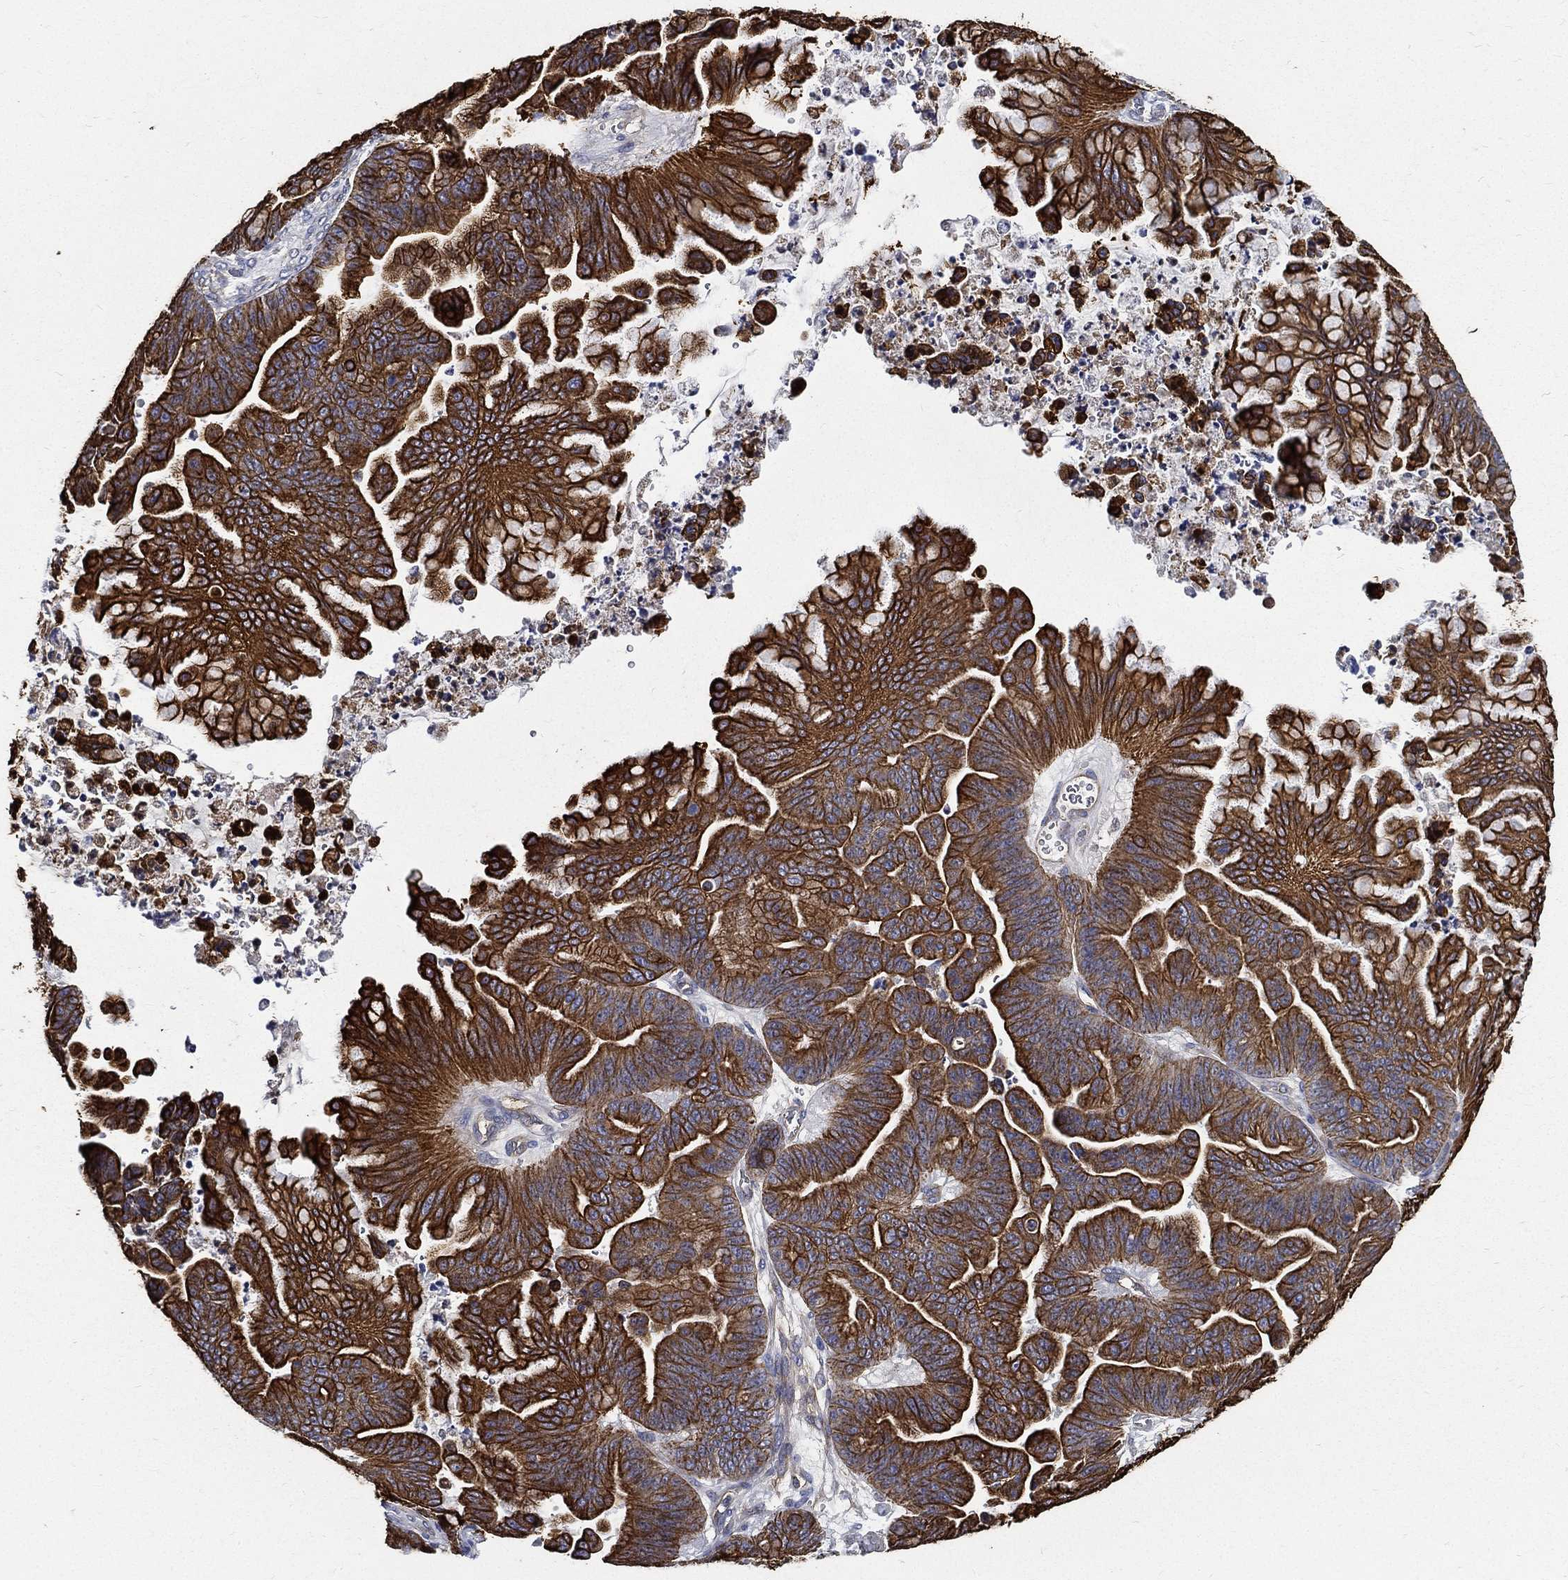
{"staining": {"intensity": "strong", "quantity": ">75%", "location": "cytoplasmic/membranous"}, "tissue": "ovarian cancer", "cell_type": "Tumor cells", "image_type": "cancer", "snomed": [{"axis": "morphology", "description": "Cystadenocarcinoma, mucinous, NOS"}, {"axis": "topography", "description": "Ovary"}], "caption": "Immunohistochemistry (IHC) (DAB (3,3'-diaminobenzidine)) staining of human ovarian cancer shows strong cytoplasmic/membranous protein positivity in about >75% of tumor cells.", "gene": "NEDD9", "patient": {"sex": "female", "age": 67}}